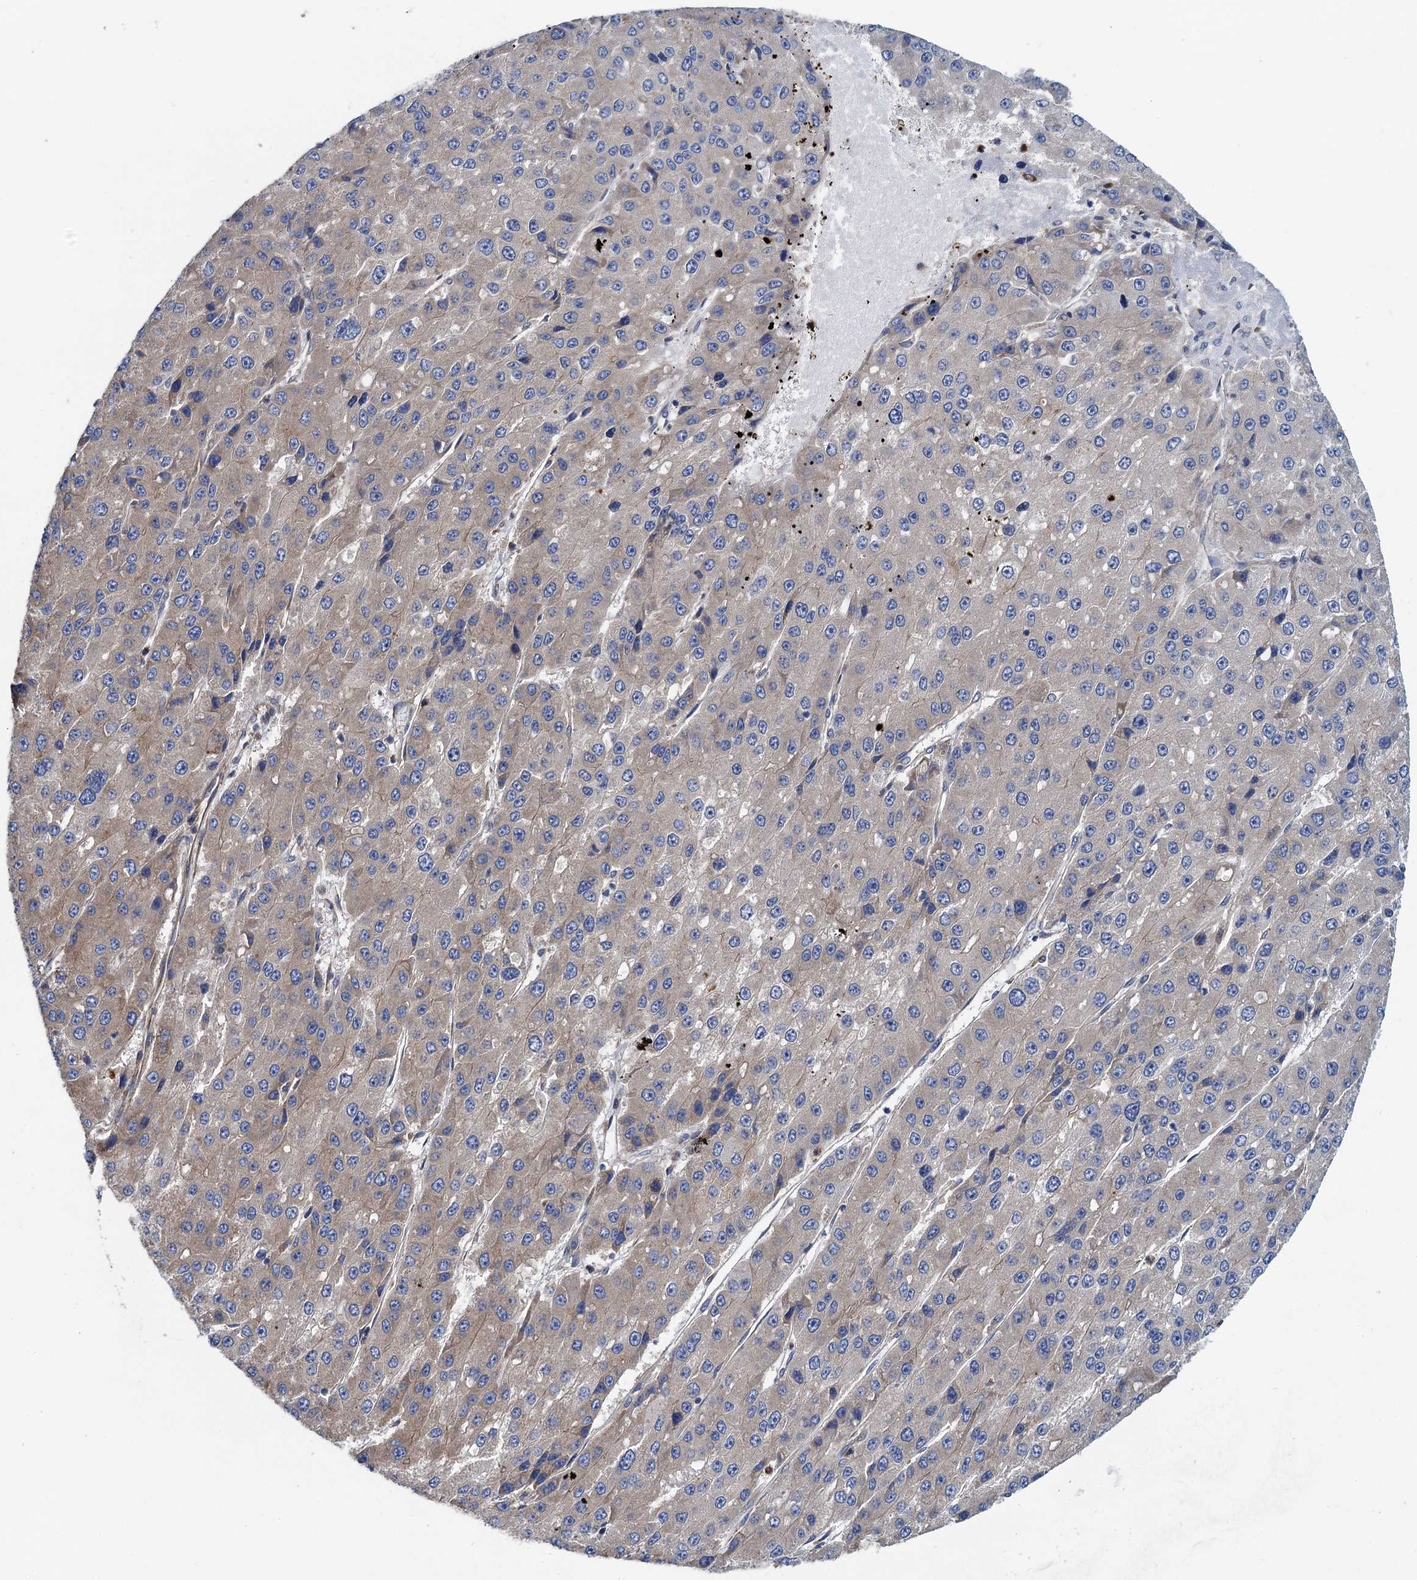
{"staining": {"intensity": "moderate", "quantity": "<25%", "location": "cytoplasmic/membranous"}, "tissue": "liver cancer", "cell_type": "Tumor cells", "image_type": "cancer", "snomed": [{"axis": "morphology", "description": "Carcinoma, Hepatocellular, NOS"}, {"axis": "topography", "description": "Liver"}], "caption": "A micrograph of human hepatocellular carcinoma (liver) stained for a protein demonstrates moderate cytoplasmic/membranous brown staining in tumor cells. The protein of interest is shown in brown color, while the nuclei are stained blue.", "gene": "ADCY9", "patient": {"sex": "female", "age": 73}}